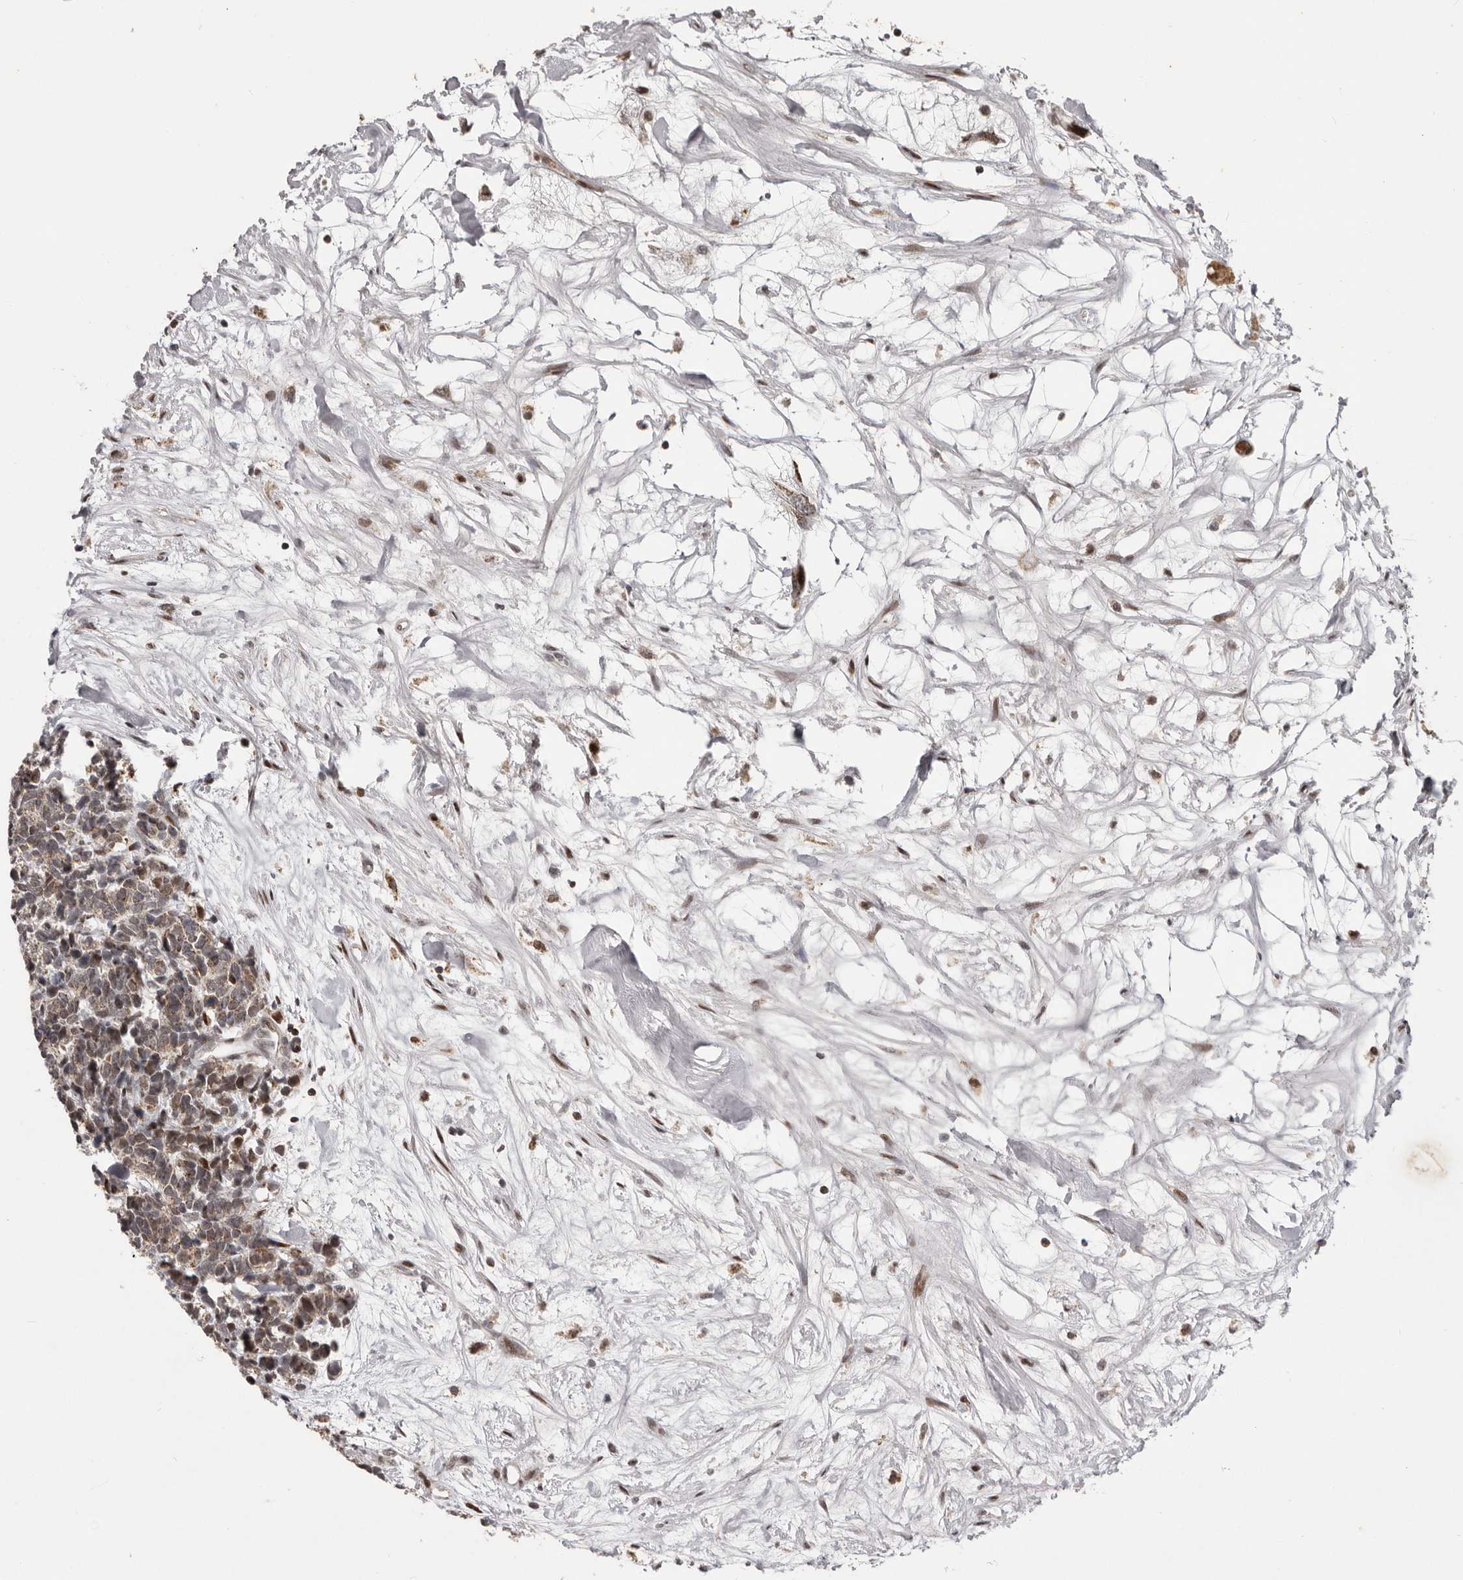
{"staining": {"intensity": "moderate", "quantity": ">75%", "location": "cytoplasmic/membranous,nuclear"}, "tissue": "carcinoid", "cell_type": "Tumor cells", "image_type": "cancer", "snomed": [{"axis": "morphology", "description": "Carcinoma, NOS"}, {"axis": "morphology", "description": "Carcinoid, malignant, NOS"}, {"axis": "topography", "description": "Urinary bladder"}], "caption": "Moderate cytoplasmic/membranous and nuclear staining for a protein is appreciated in approximately >75% of tumor cells of carcinoma using IHC.", "gene": "C17orf99", "patient": {"sex": "male", "age": 57}}